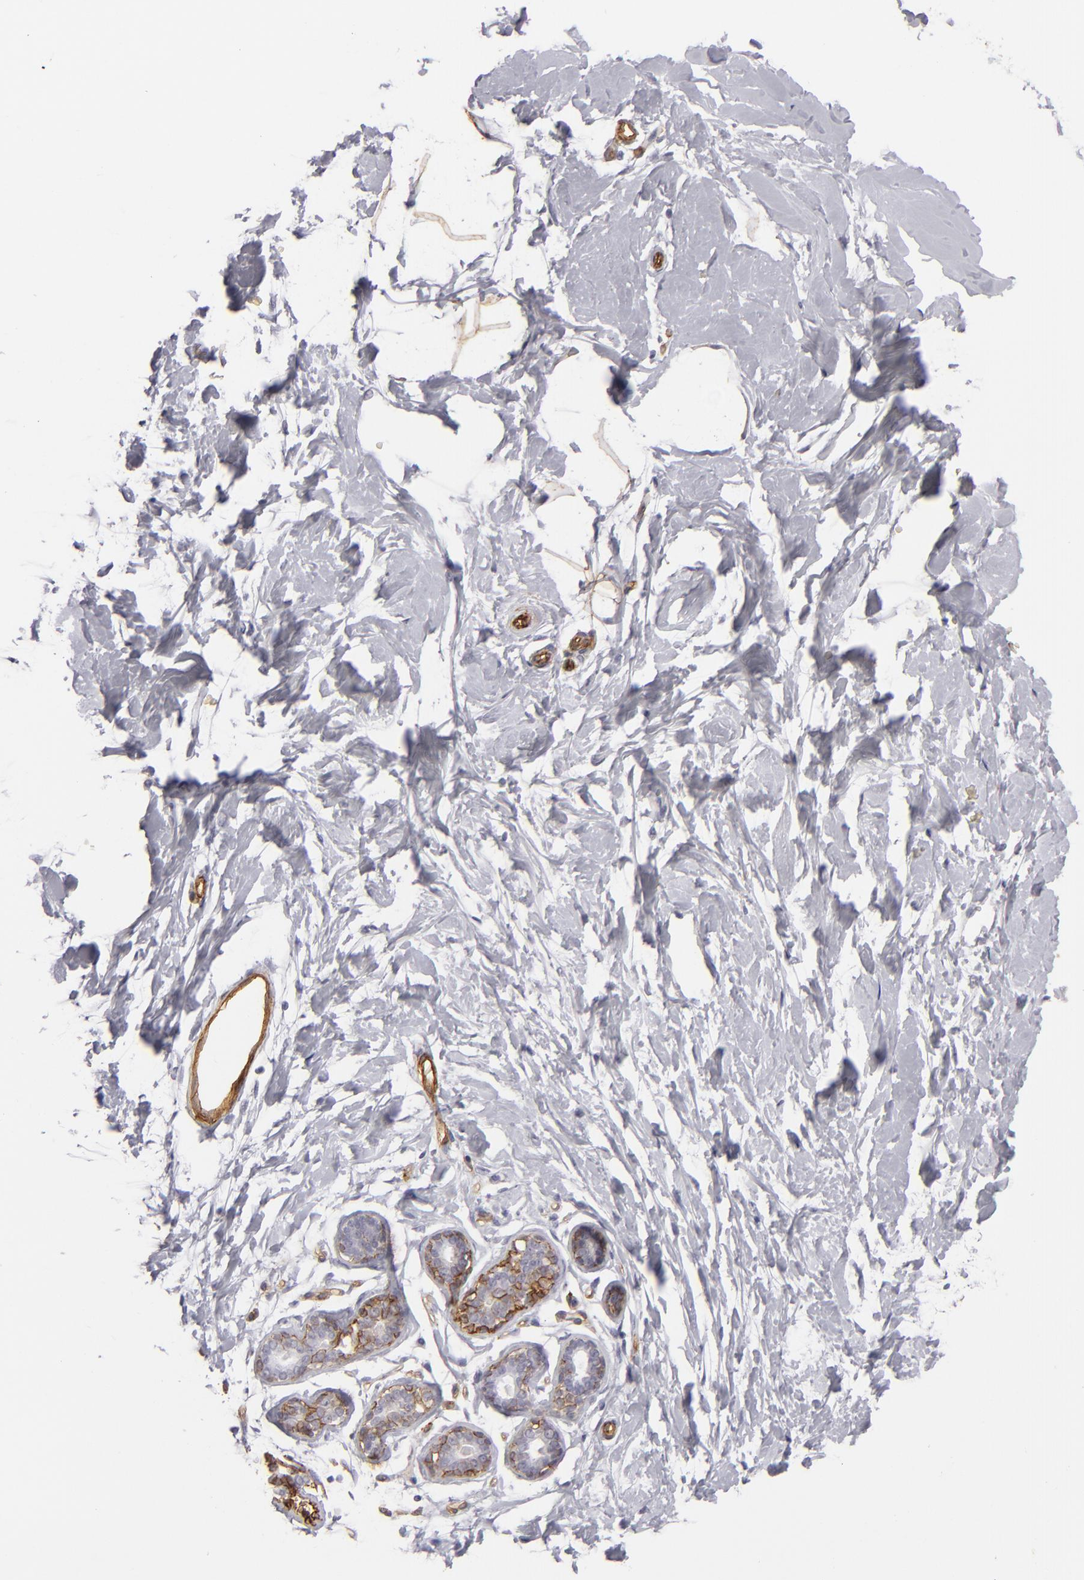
{"staining": {"intensity": "moderate", "quantity": ">75%", "location": "cytoplasmic/membranous"}, "tissue": "breast", "cell_type": "Adipocytes", "image_type": "normal", "snomed": [{"axis": "morphology", "description": "Normal tissue, NOS"}, {"axis": "topography", "description": "Breast"}], "caption": "The micrograph reveals immunohistochemical staining of unremarkable breast. There is moderate cytoplasmic/membranous positivity is appreciated in about >75% of adipocytes.", "gene": "MCAM", "patient": {"sex": "female", "age": 23}}